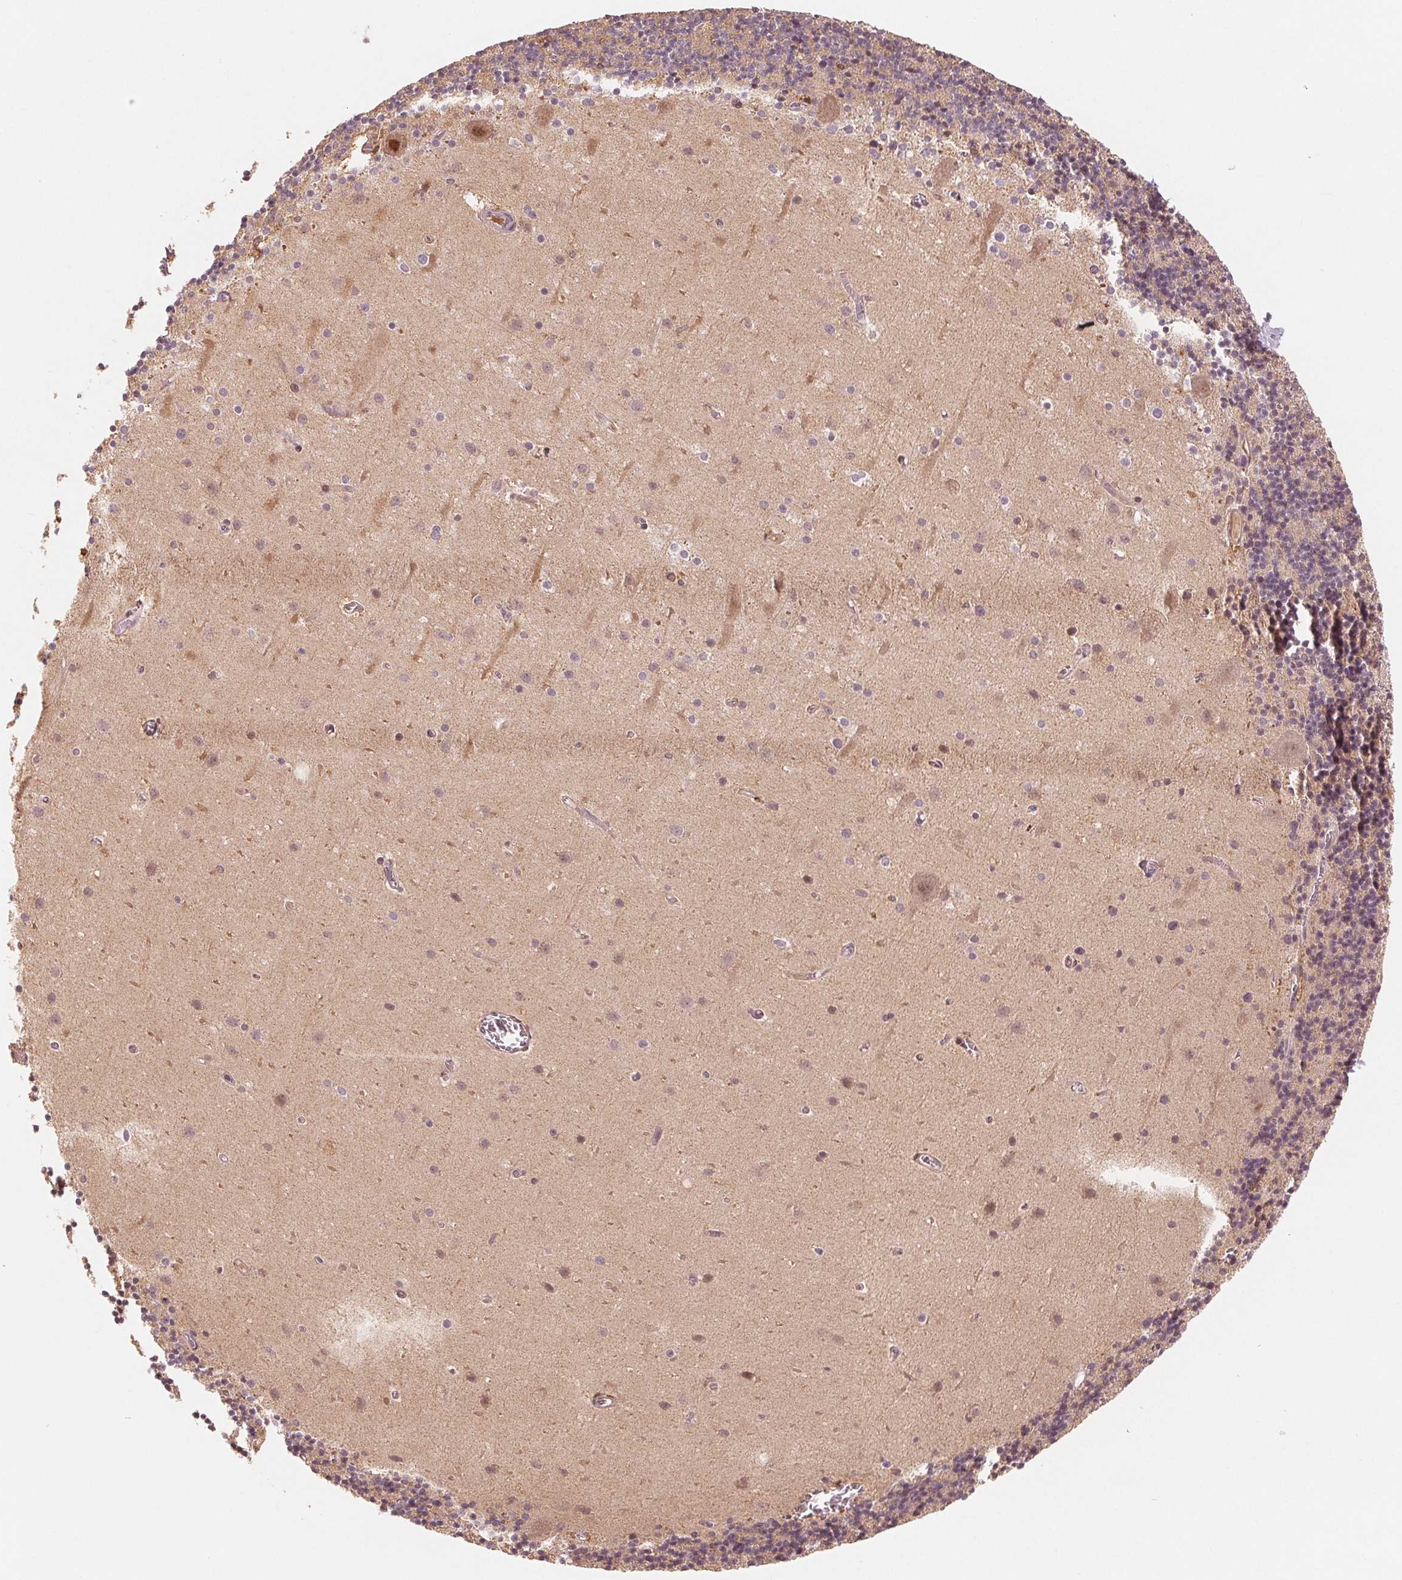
{"staining": {"intensity": "negative", "quantity": "none", "location": "none"}, "tissue": "cerebellum", "cell_type": "Cells in granular layer", "image_type": "normal", "snomed": [{"axis": "morphology", "description": "Normal tissue, NOS"}, {"axis": "topography", "description": "Cerebellum"}], "caption": "Immunohistochemistry micrograph of benign cerebellum: cerebellum stained with DAB (3,3'-diaminobenzidine) exhibits no significant protein staining in cells in granular layer. (Immunohistochemistry (ihc), brightfield microscopy, high magnification).", "gene": "IL9R", "patient": {"sex": "male", "age": 70}}